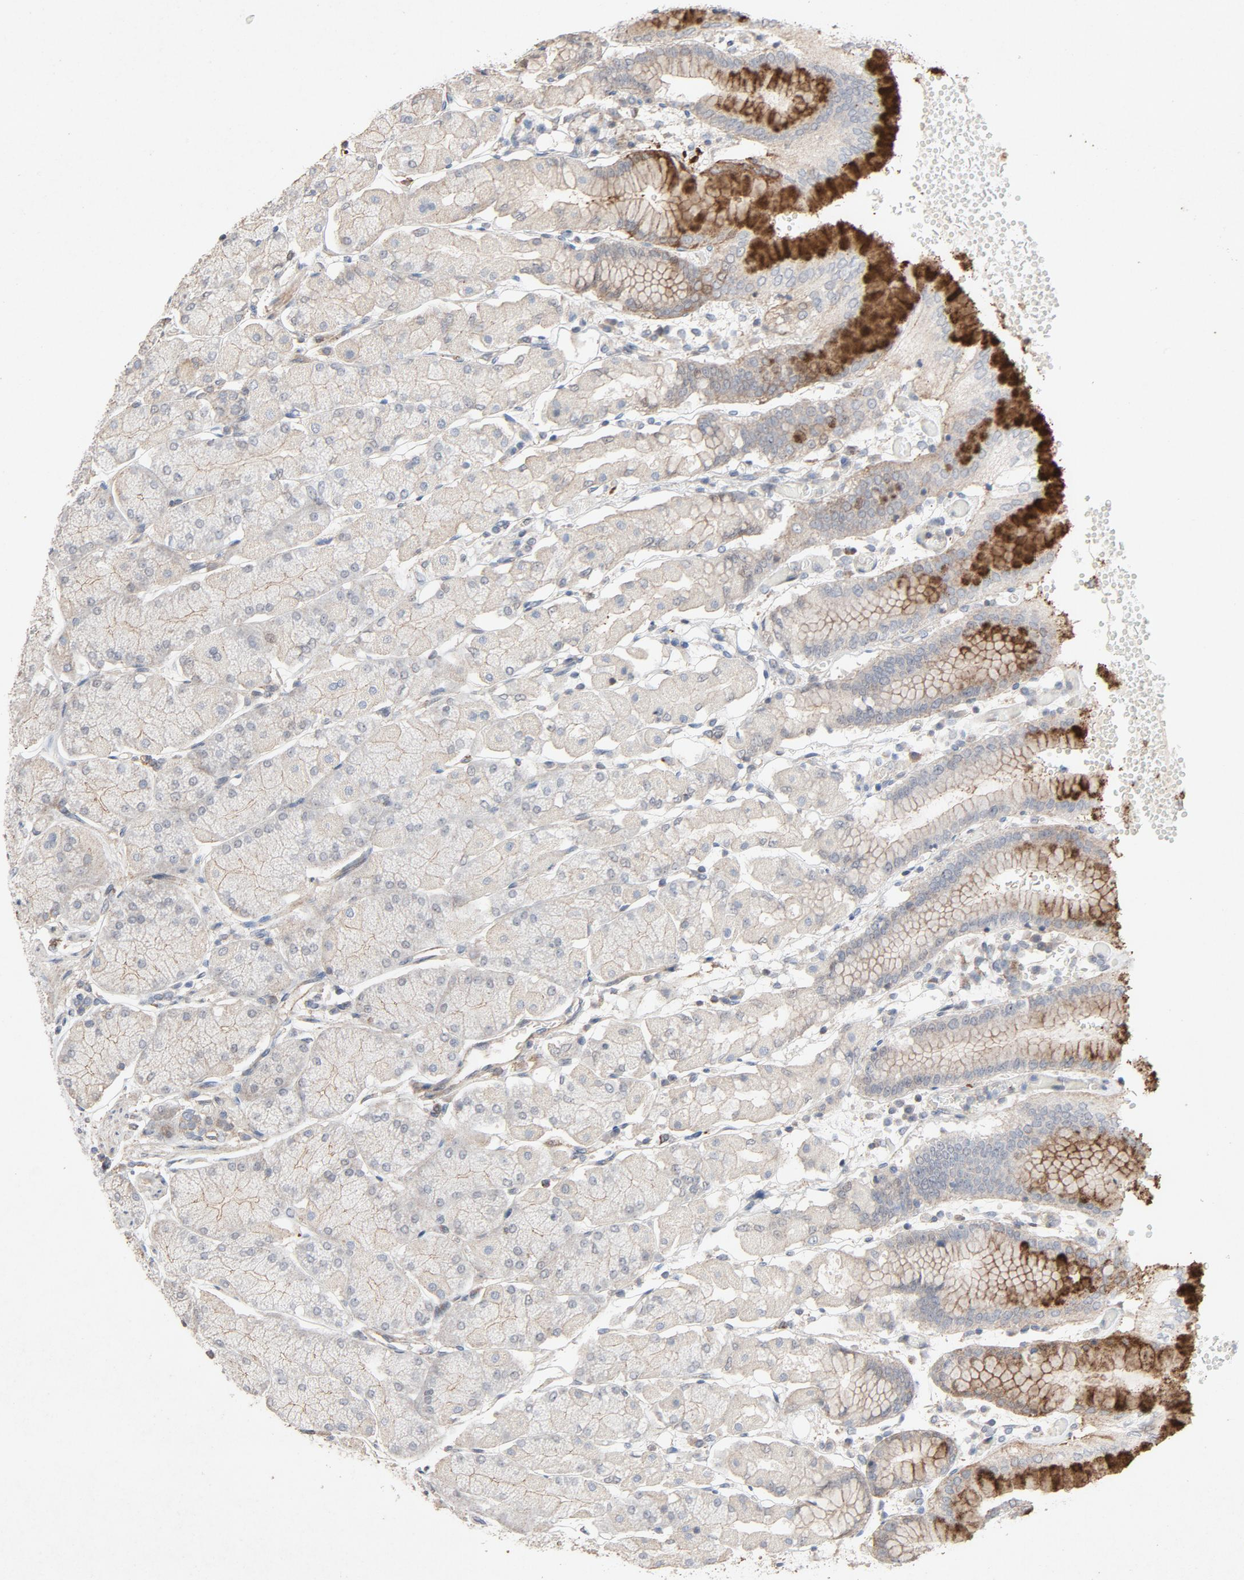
{"staining": {"intensity": "strong", "quantity": "<25%", "location": "cytoplasmic/membranous"}, "tissue": "stomach", "cell_type": "Glandular cells", "image_type": "normal", "snomed": [{"axis": "morphology", "description": "Normal tissue, NOS"}, {"axis": "topography", "description": "Stomach, upper"}, {"axis": "topography", "description": "Stomach"}], "caption": "DAB immunohistochemical staining of benign human stomach demonstrates strong cytoplasmic/membranous protein expression in approximately <25% of glandular cells.", "gene": "CDK6", "patient": {"sex": "male", "age": 76}}